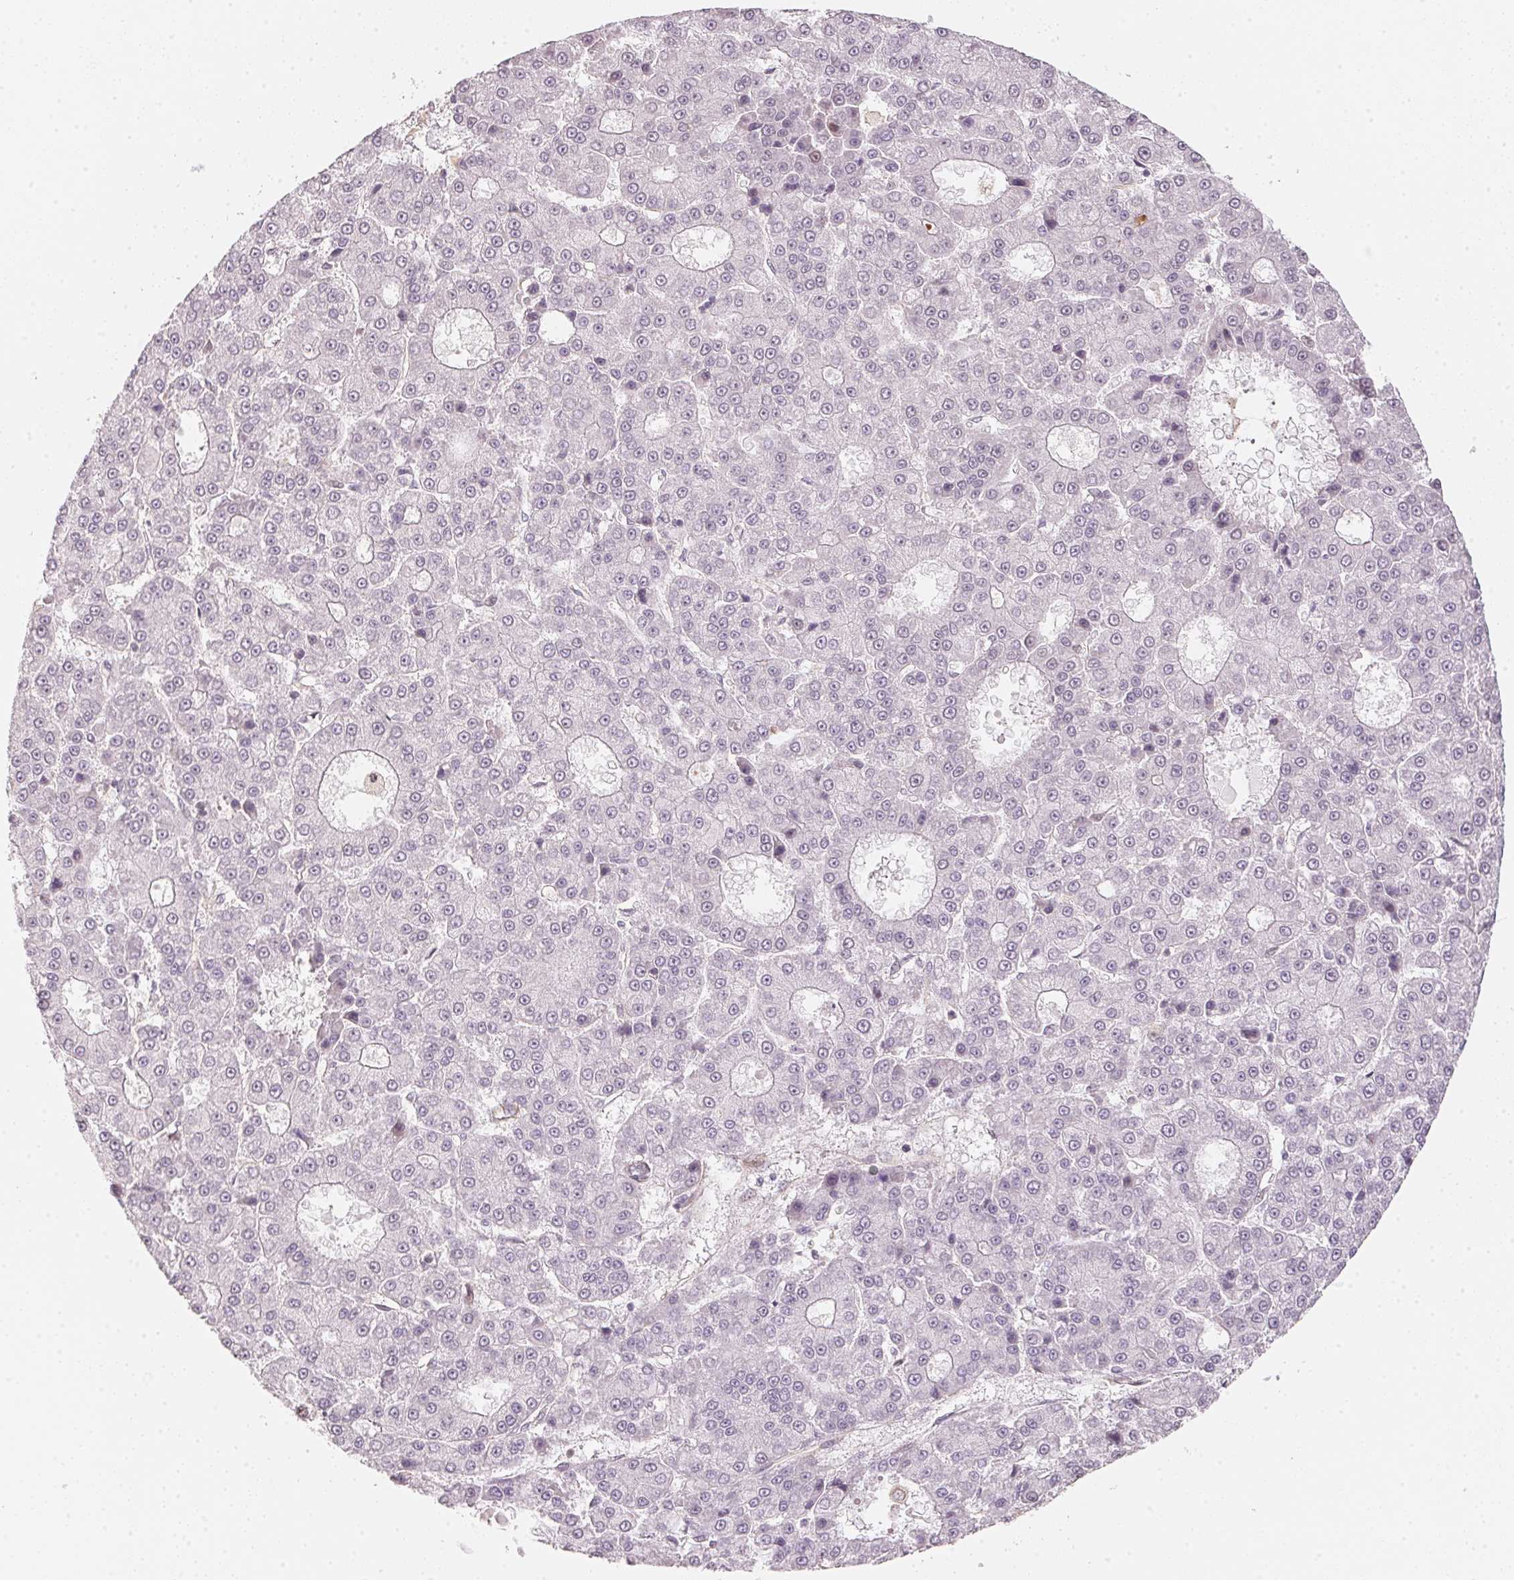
{"staining": {"intensity": "negative", "quantity": "none", "location": "none"}, "tissue": "liver cancer", "cell_type": "Tumor cells", "image_type": "cancer", "snomed": [{"axis": "morphology", "description": "Carcinoma, Hepatocellular, NOS"}, {"axis": "topography", "description": "Liver"}], "caption": "Tumor cells are negative for protein expression in human hepatocellular carcinoma (liver). (Stains: DAB (3,3'-diaminobenzidine) IHC with hematoxylin counter stain, Microscopy: brightfield microscopy at high magnification).", "gene": "FOXR2", "patient": {"sex": "male", "age": 70}}